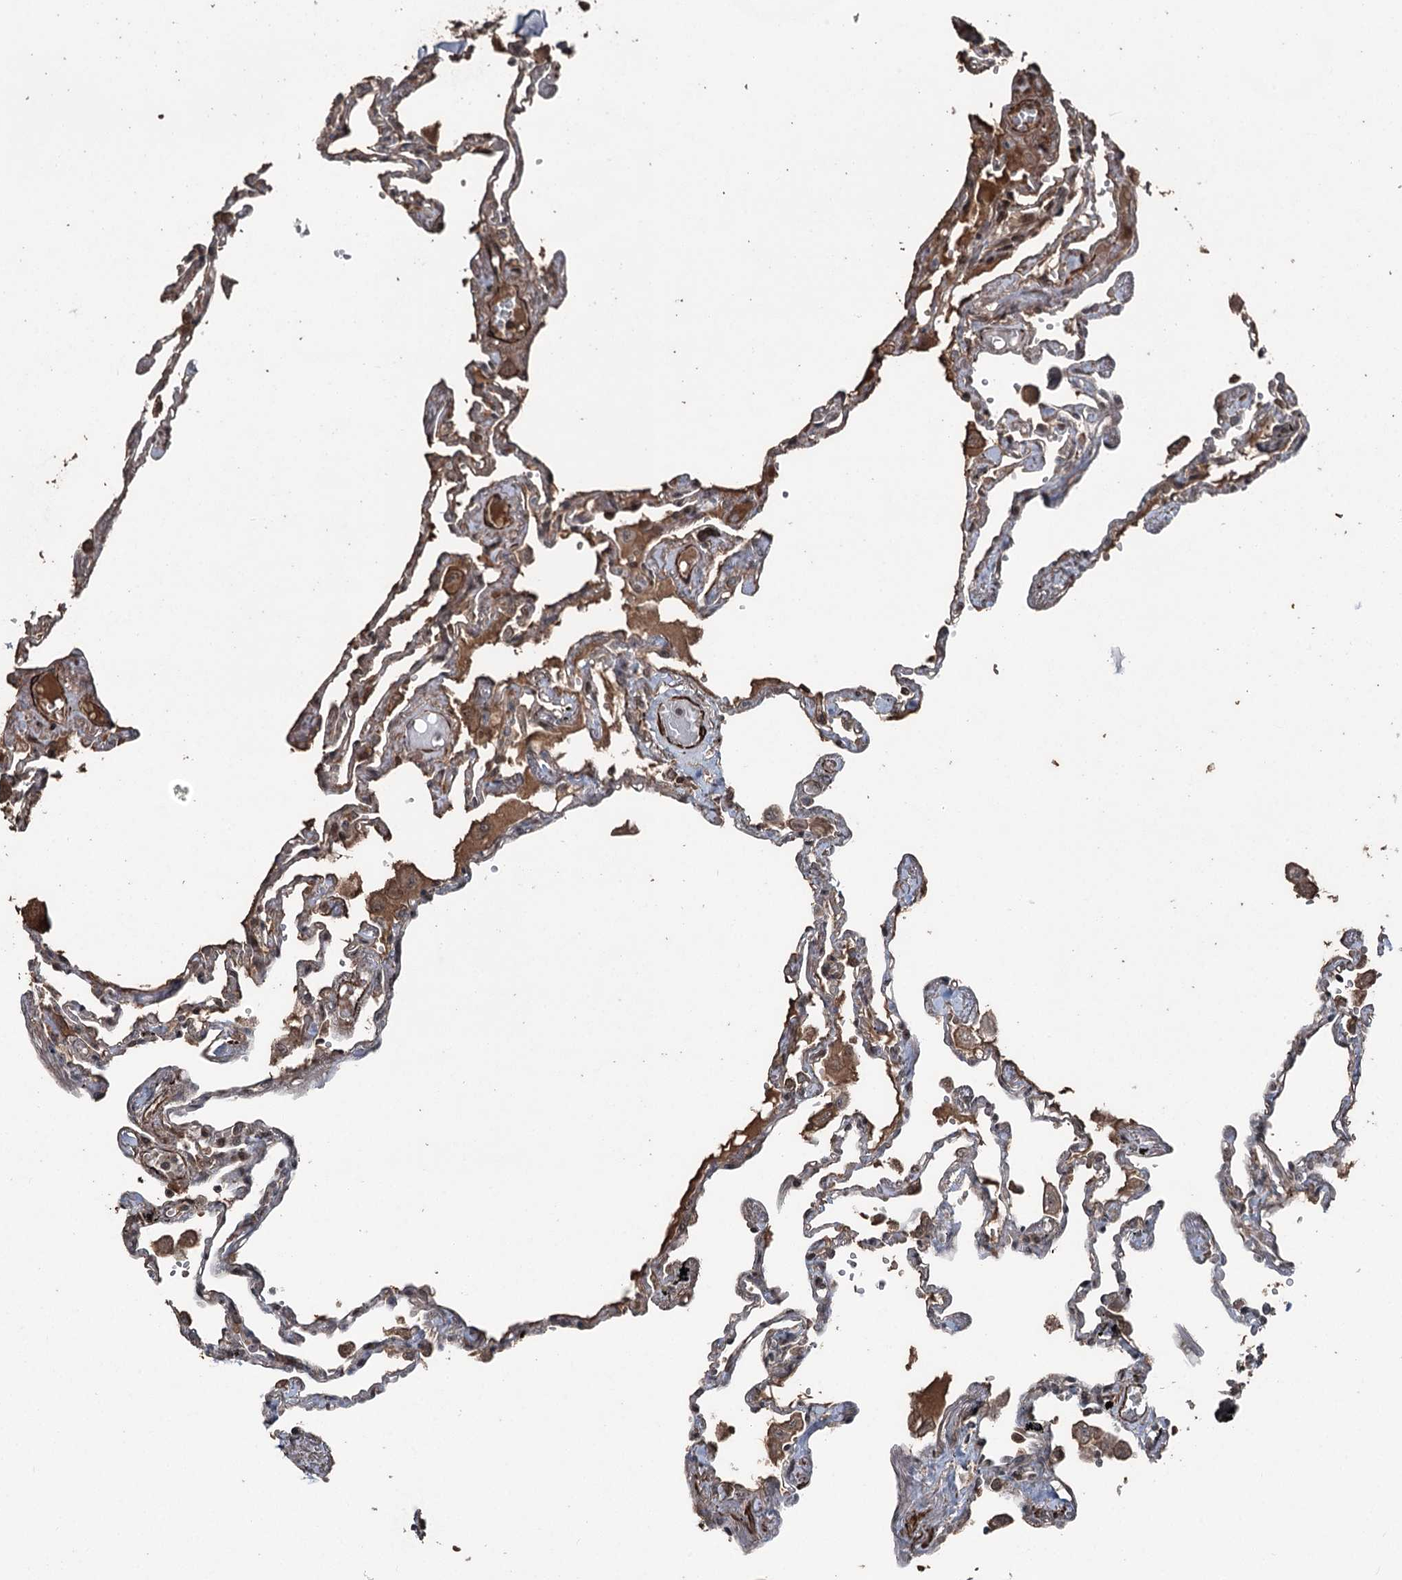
{"staining": {"intensity": "weak", "quantity": "25%-75%", "location": "cytoplasmic/membranous"}, "tissue": "lung", "cell_type": "Alveolar cells", "image_type": "normal", "snomed": [{"axis": "morphology", "description": "Normal tissue, NOS"}, {"axis": "topography", "description": "Lung"}], "caption": "IHC micrograph of normal lung stained for a protein (brown), which shows low levels of weak cytoplasmic/membranous positivity in approximately 25%-75% of alveolar cells.", "gene": "CCDC82", "patient": {"sex": "female", "age": 67}}